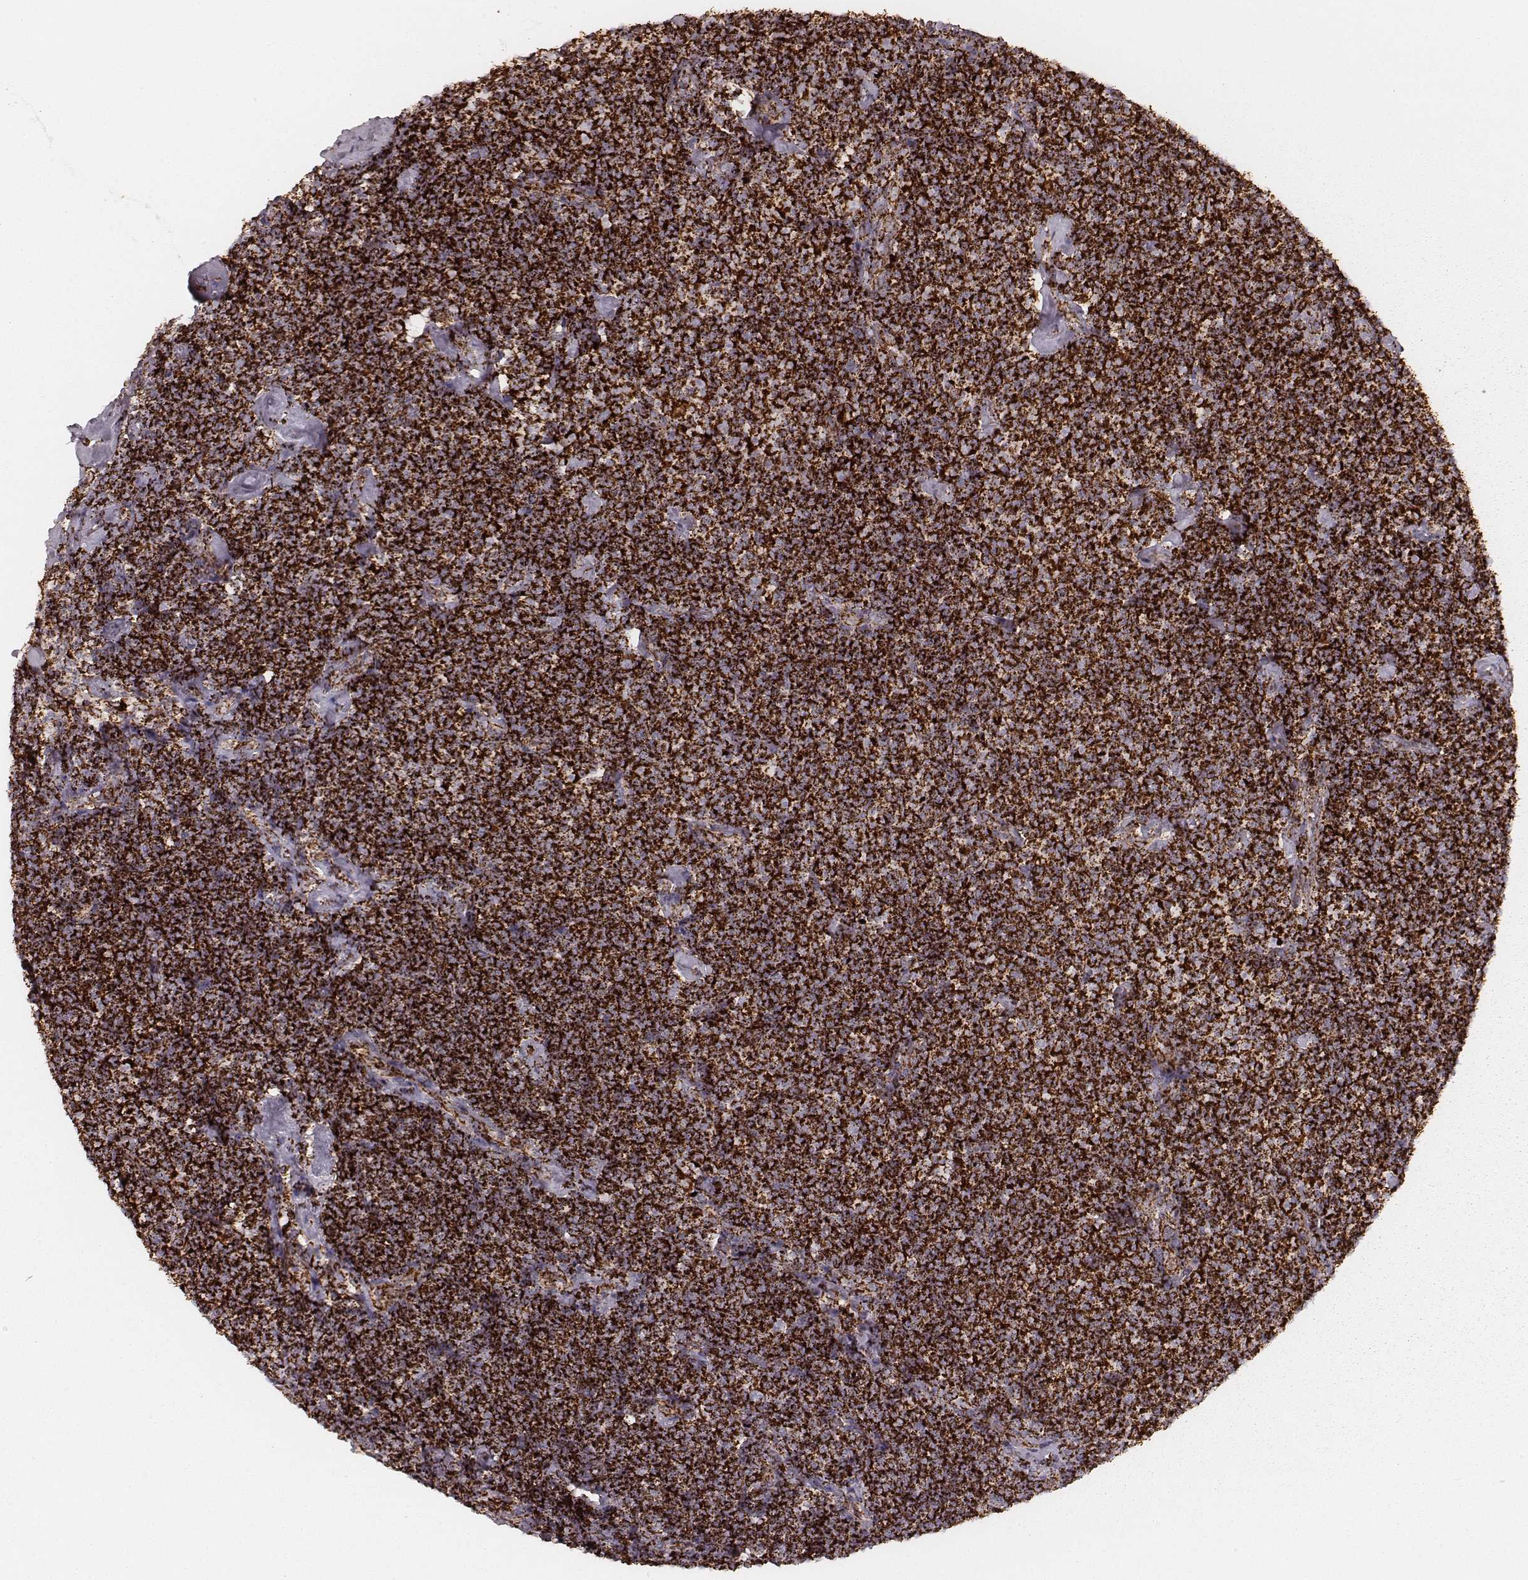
{"staining": {"intensity": "strong", "quantity": ">75%", "location": "cytoplasmic/membranous"}, "tissue": "lymphoma", "cell_type": "Tumor cells", "image_type": "cancer", "snomed": [{"axis": "morphology", "description": "Malignant lymphoma, non-Hodgkin's type, Low grade"}, {"axis": "topography", "description": "Lymph node"}], "caption": "Immunohistochemistry (IHC) image of low-grade malignant lymphoma, non-Hodgkin's type stained for a protein (brown), which reveals high levels of strong cytoplasmic/membranous staining in approximately >75% of tumor cells.", "gene": "CS", "patient": {"sex": "male", "age": 81}}